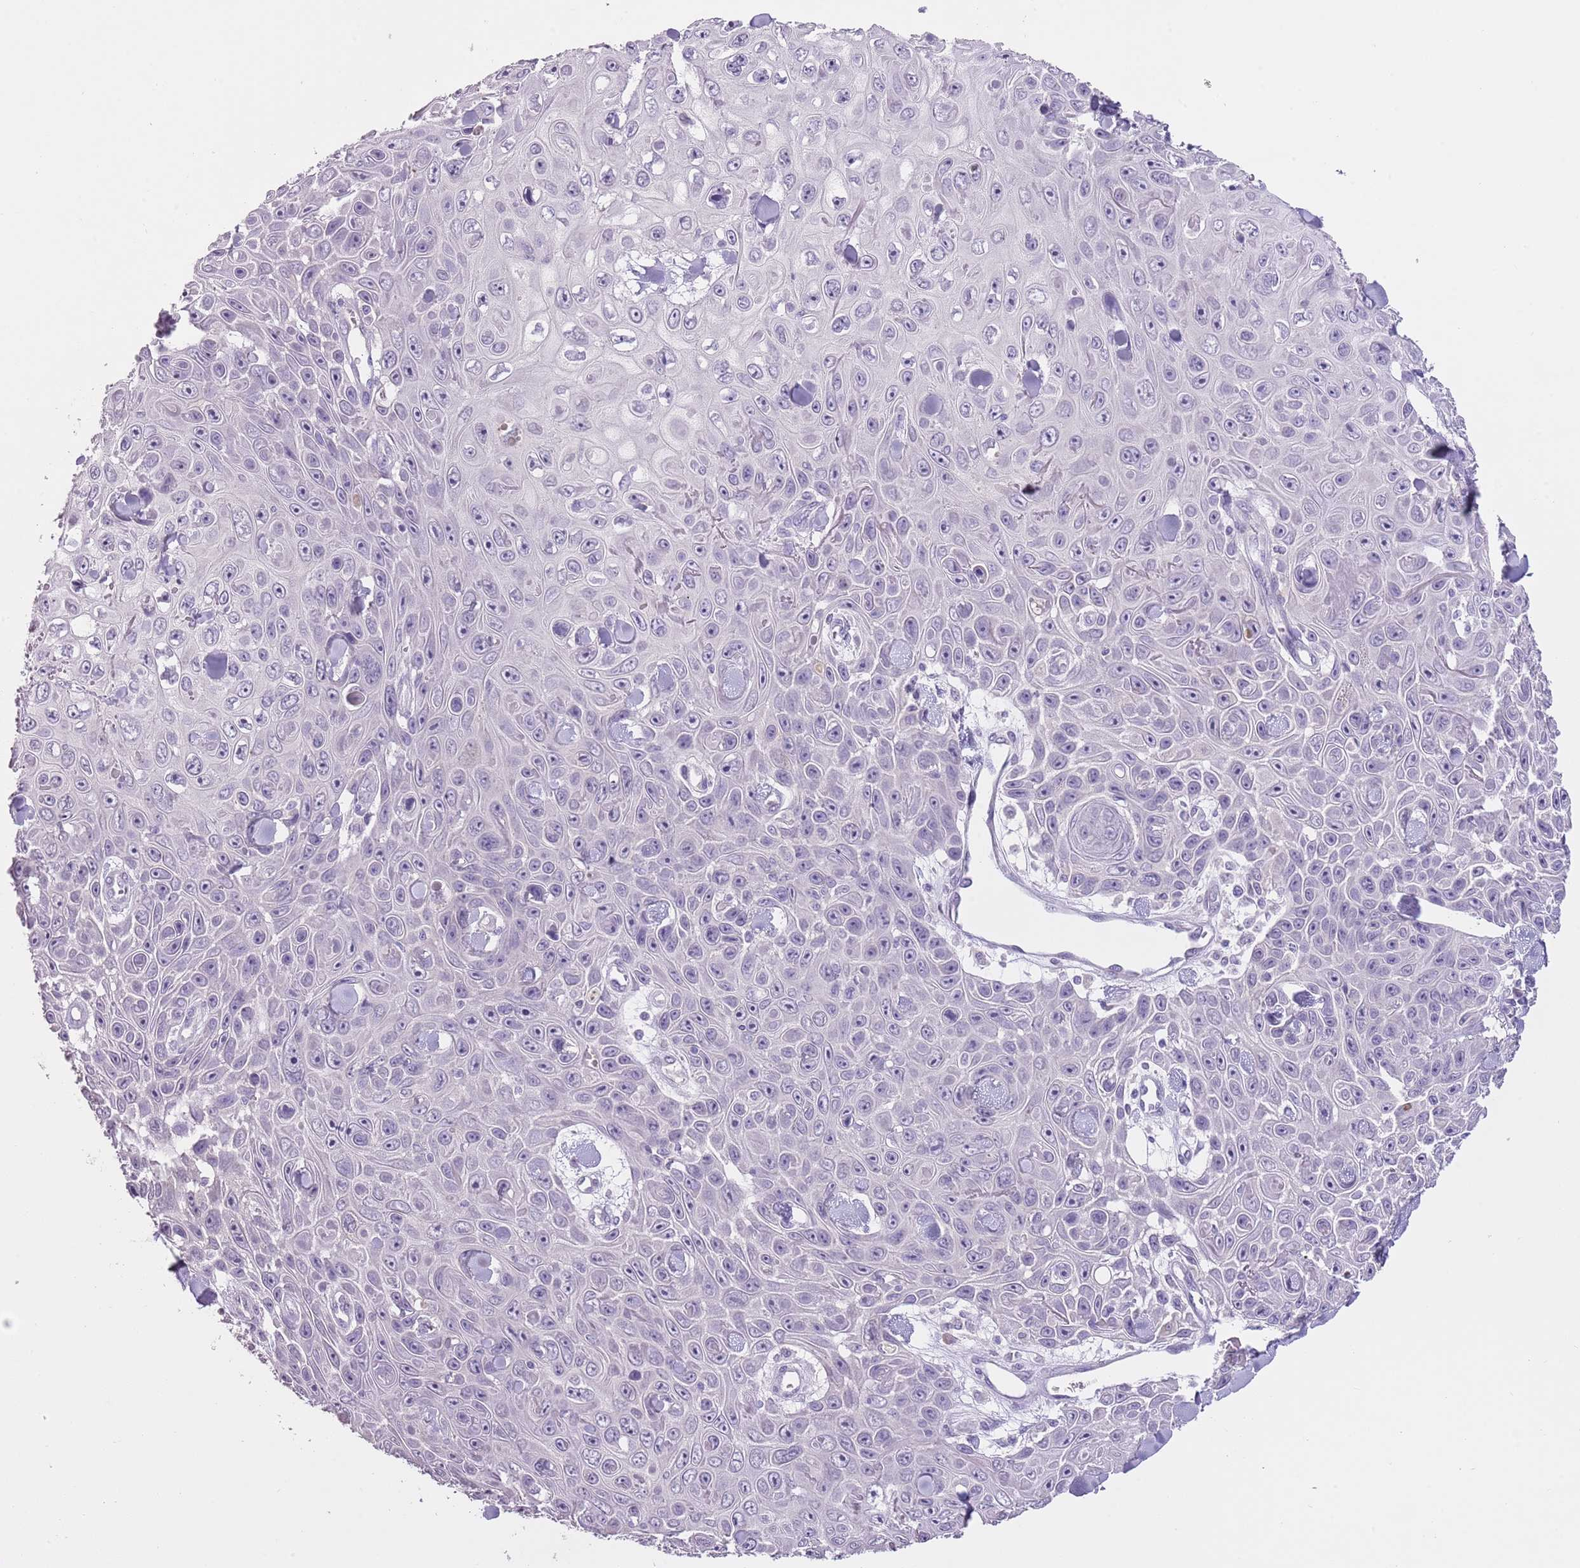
{"staining": {"intensity": "negative", "quantity": "none", "location": "none"}, "tissue": "skin cancer", "cell_type": "Tumor cells", "image_type": "cancer", "snomed": [{"axis": "morphology", "description": "Squamous cell carcinoma, NOS"}, {"axis": "topography", "description": "Skin"}], "caption": "The histopathology image reveals no significant positivity in tumor cells of squamous cell carcinoma (skin).", "gene": "SLC35E3", "patient": {"sex": "male", "age": 82}}